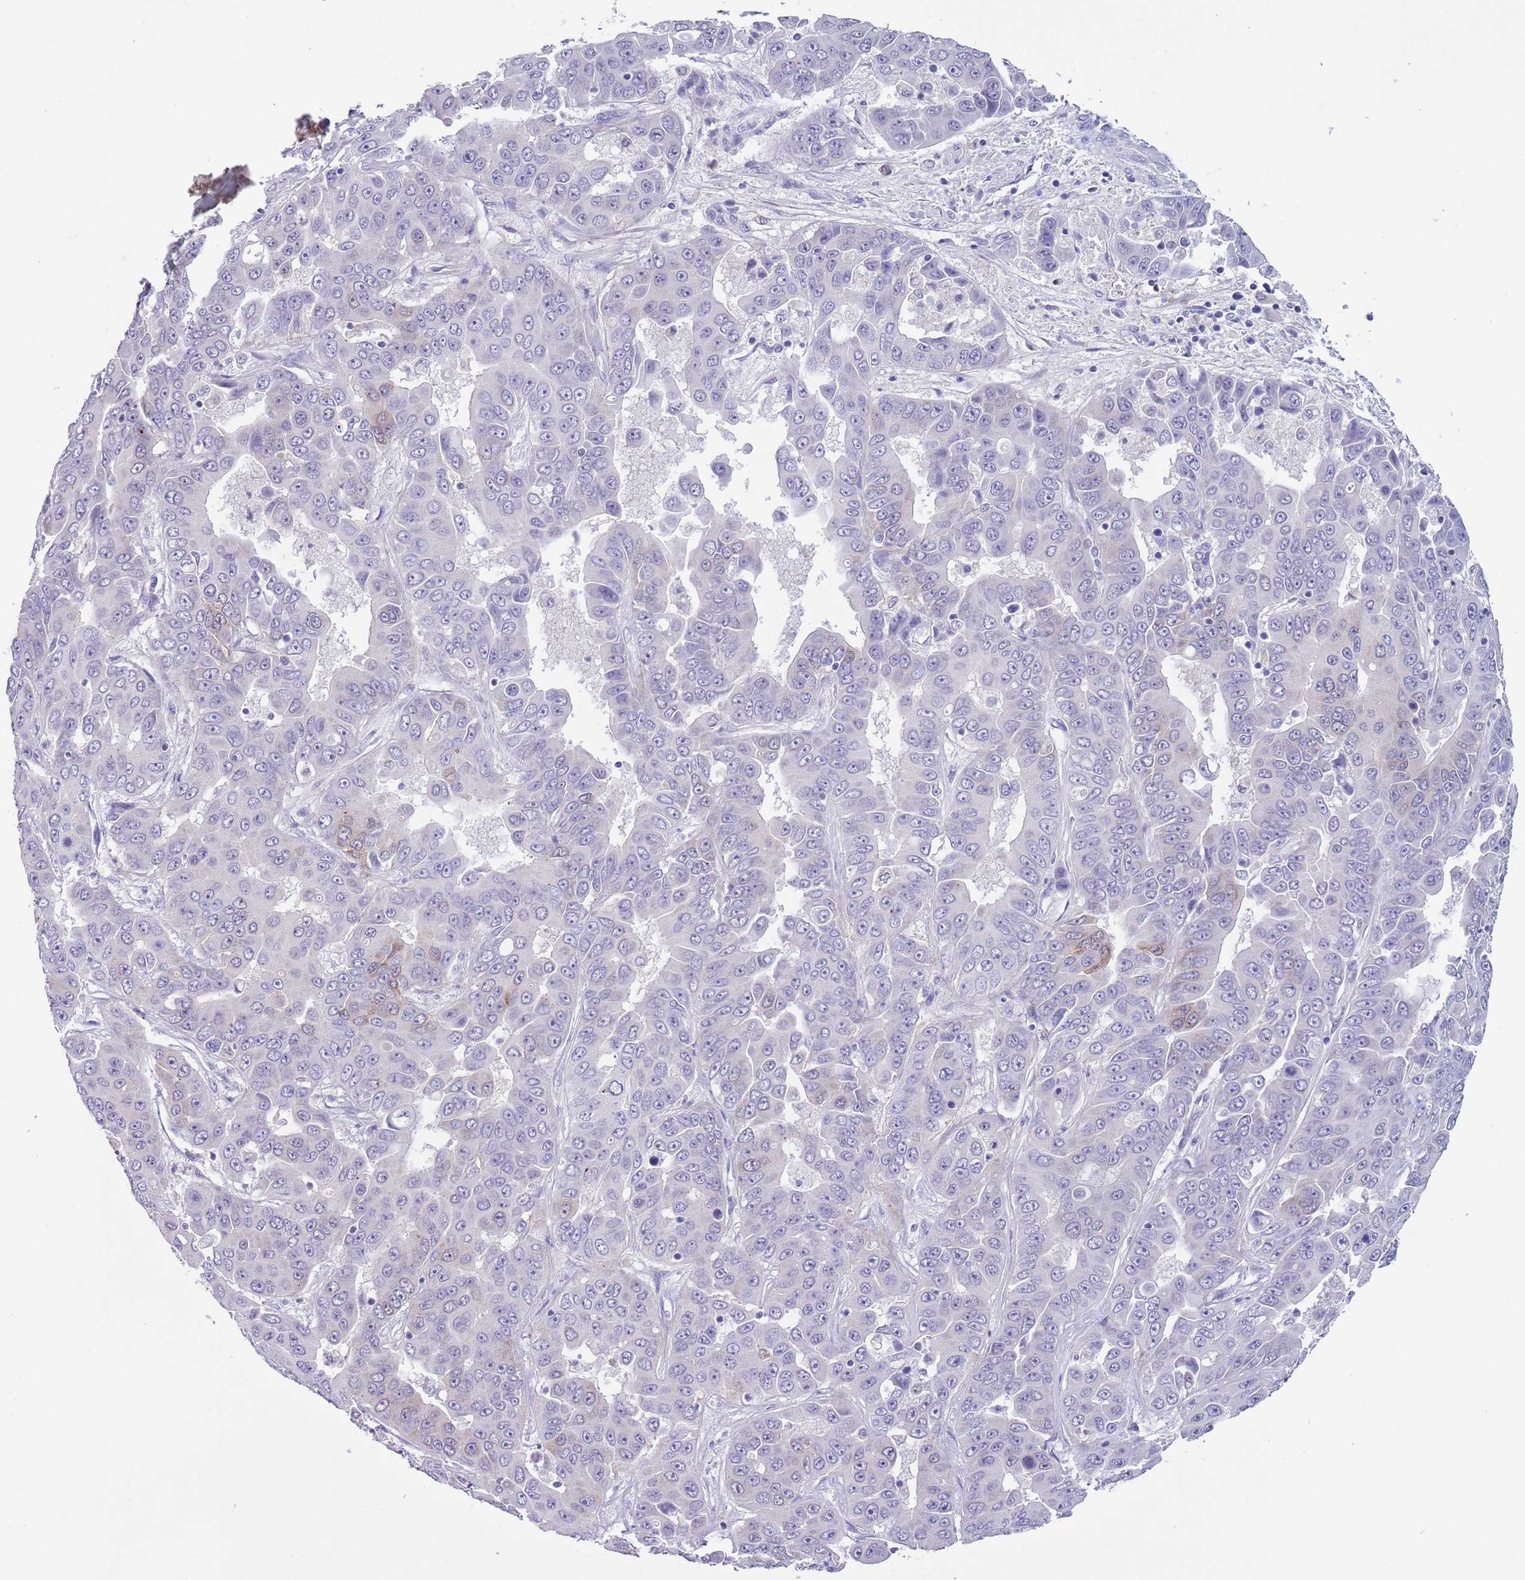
{"staining": {"intensity": "negative", "quantity": "none", "location": "none"}, "tissue": "liver cancer", "cell_type": "Tumor cells", "image_type": "cancer", "snomed": [{"axis": "morphology", "description": "Cholangiocarcinoma"}, {"axis": "topography", "description": "Liver"}], "caption": "DAB (3,3'-diaminobenzidine) immunohistochemical staining of human liver cancer reveals no significant staining in tumor cells.", "gene": "PFKFB2", "patient": {"sex": "female", "age": 52}}